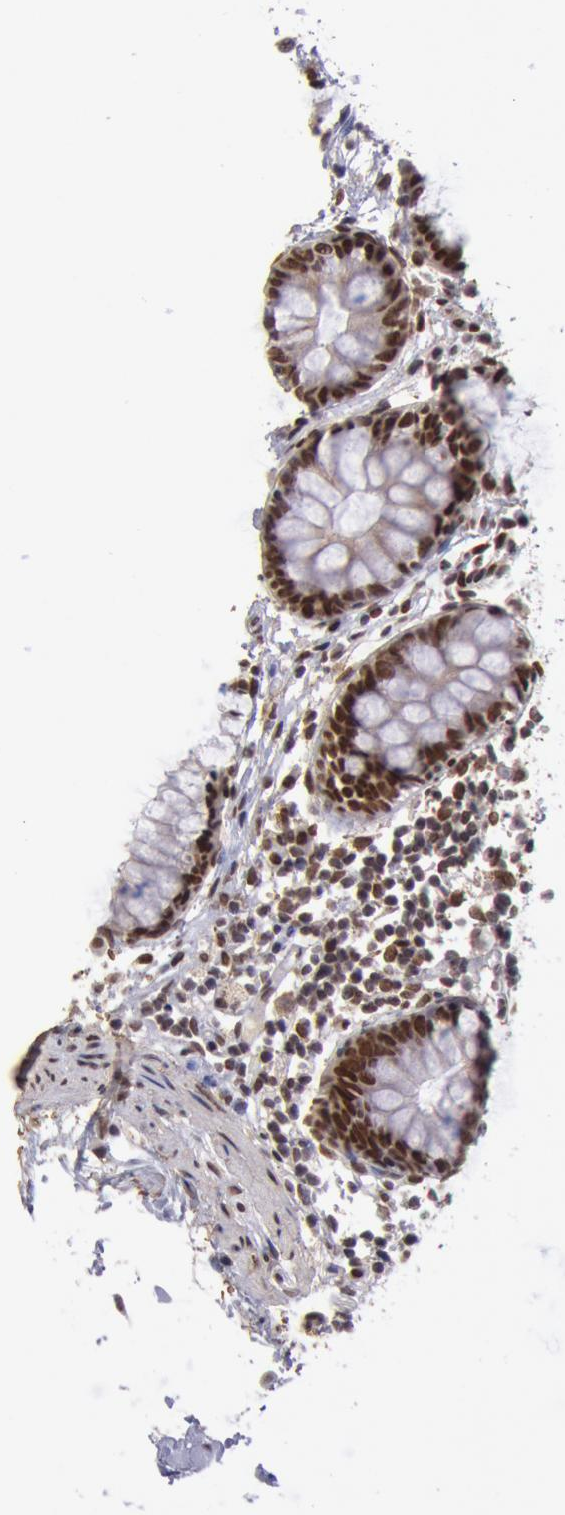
{"staining": {"intensity": "moderate", "quantity": ">75%", "location": "nuclear"}, "tissue": "colon", "cell_type": "Endothelial cells", "image_type": "normal", "snomed": [{"axis": "morphology", "description": "Normal tissue, NOS"}, {"axis": "topography", "description": "Smooth muscle"}, {"axis": "topography", "description": "Colon"}], "caption": "Immunohistochemistry histopathology image of normal colon stained for a protein (brown), which demonstrates medium levels of moderate nuclear staining in approximately >75% of endothelial cells.", "gene": "CDKN2B", "patient": {"sex": "male", "age": 67}}